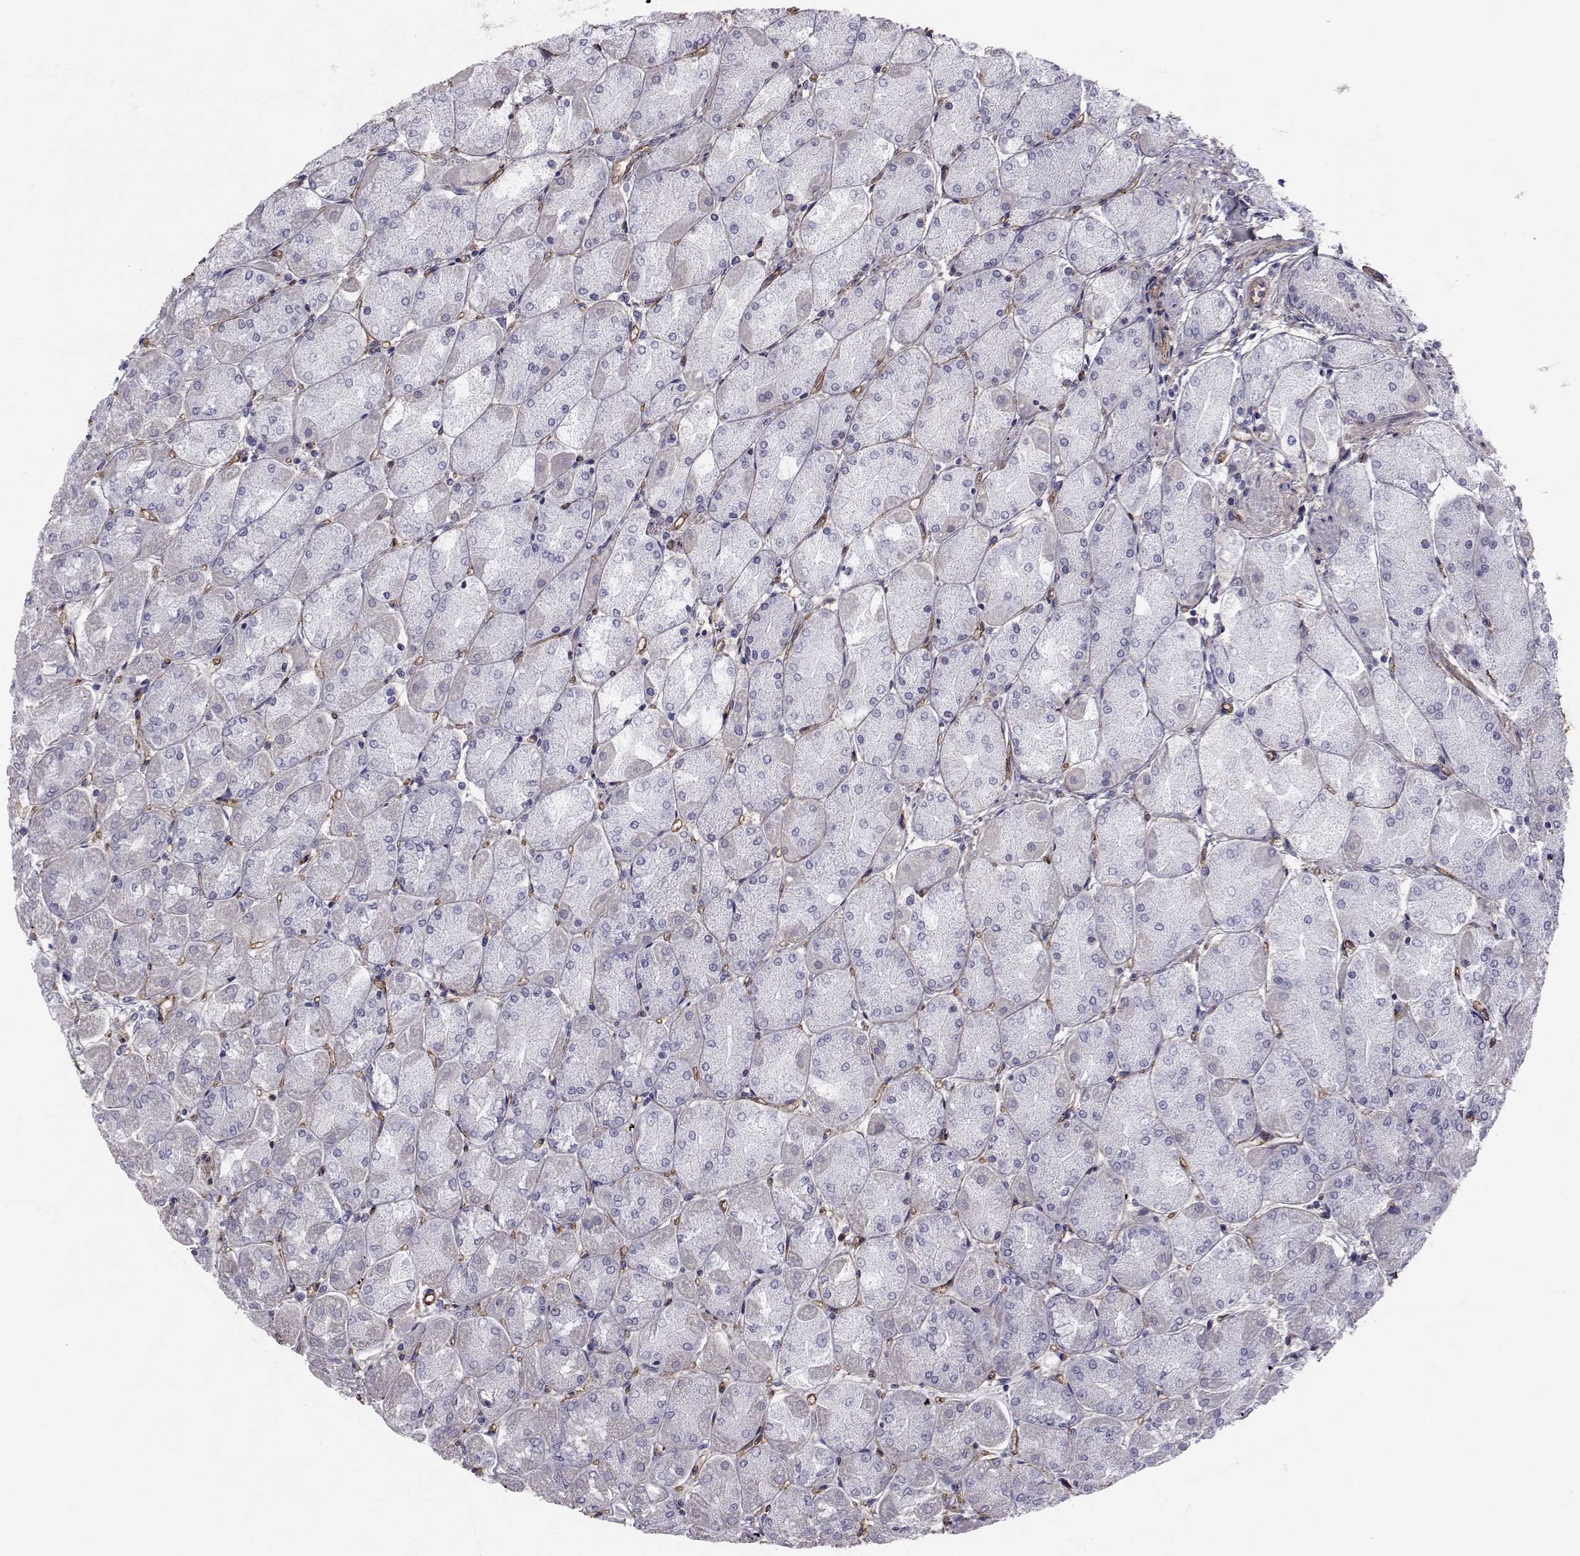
{"staining": {"intensity": "negative", "quantity": "none", "location": "none"}, "tissue": "stomach", "cell_type": "Glandular cells", "image_type": "normal", "snomed": [{"axis": "morphology", "description": "Normal tissue, NOS"}, {"axis": "topography", "description": "Stomach, upper"}], "caption": "Immunohistochemistry (IHC) image of benign stomach: stomach stained with DAB (3,3'-diaminobenzidine) shows no significant protein positivity in glandular cells.", "gene": "SPDYE4", "patient": {"sex": "male", "age": 60}}